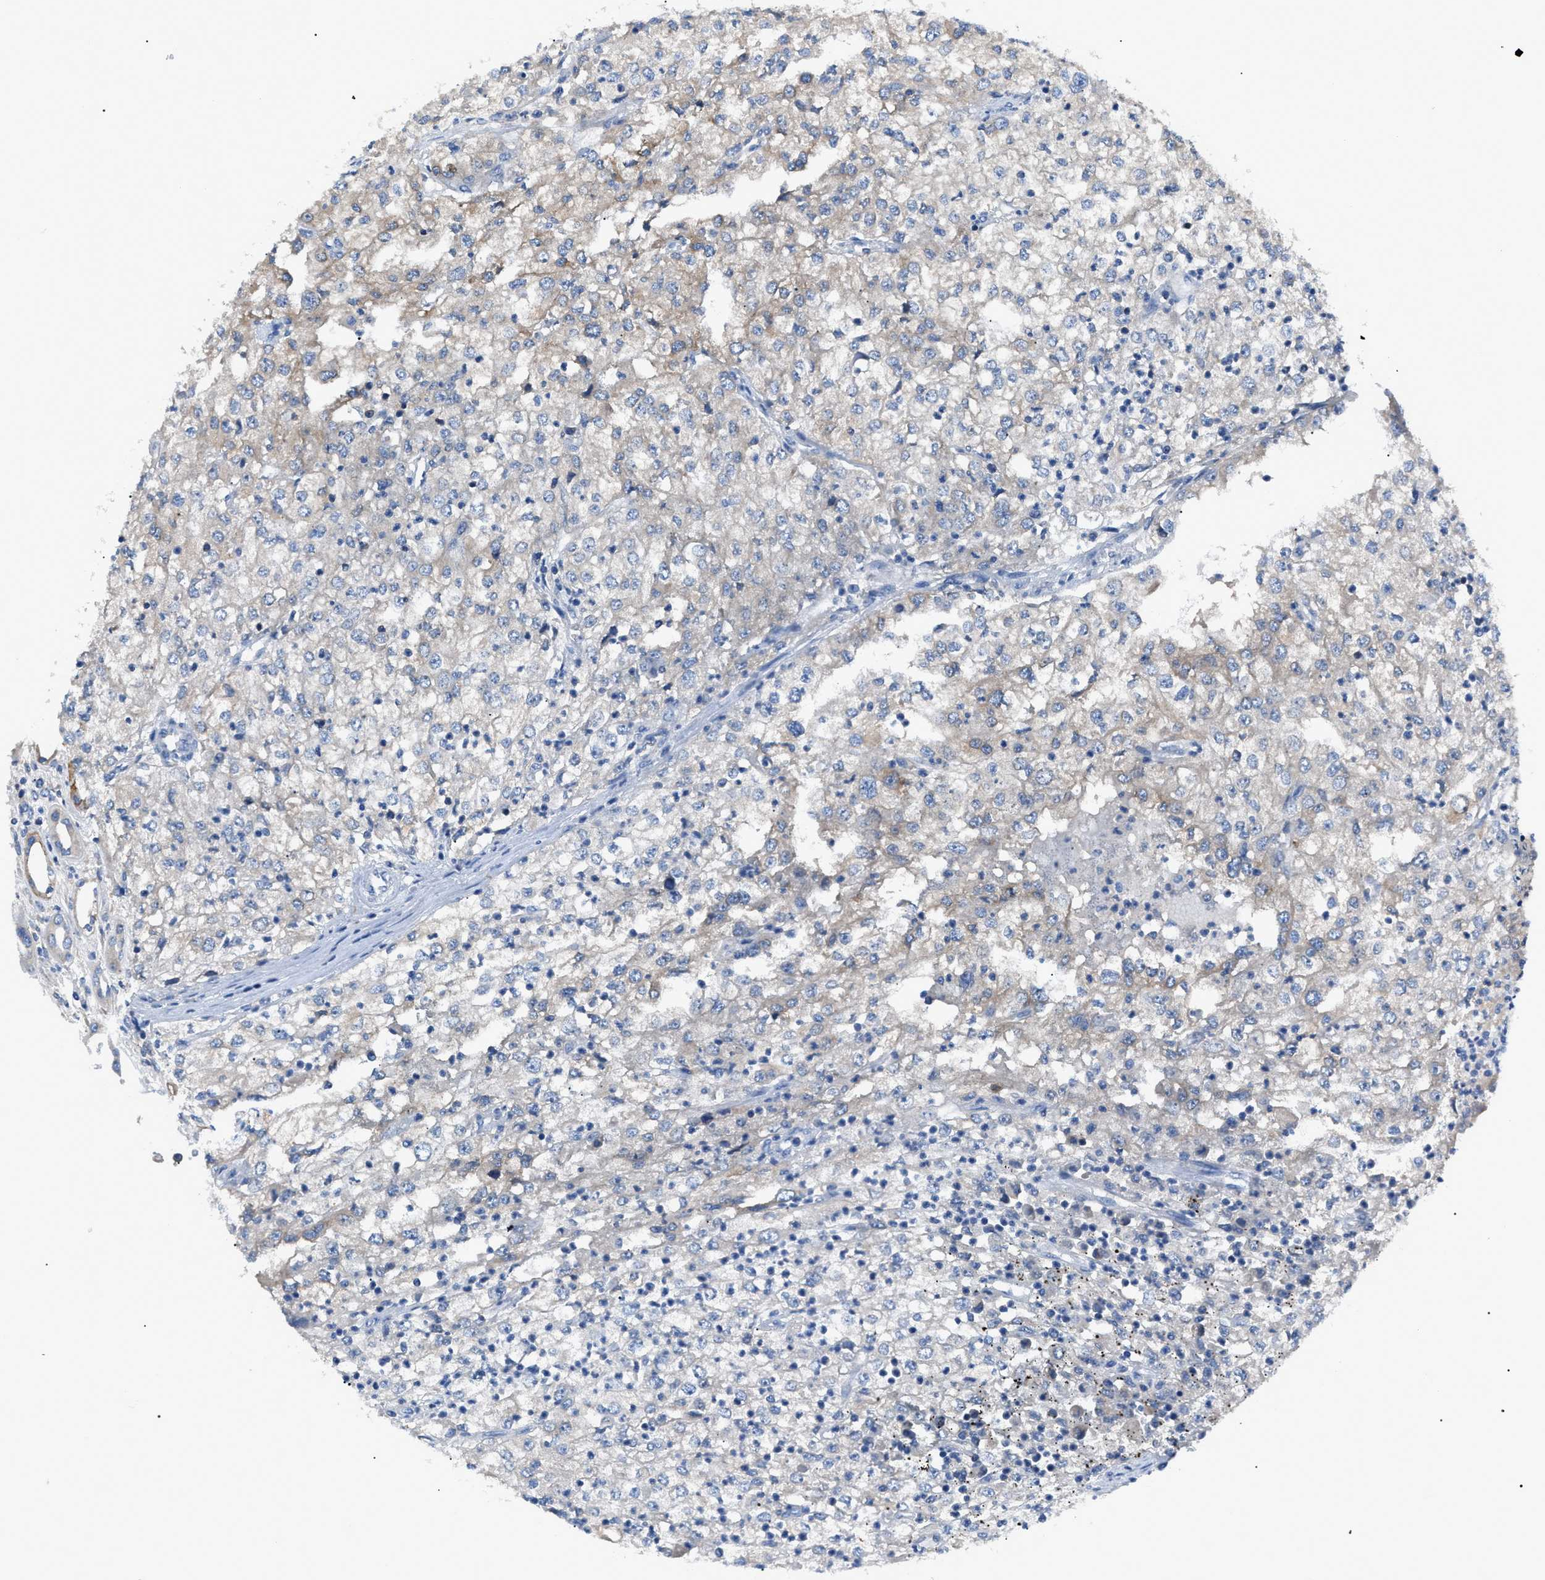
{"staining": {"intensity": "weak", "quantity": "<25%", "location": "cytoplasmic/membranous"}, "tissue": "renal cancer", "cell_type": "Tumor cells", "image_type": "cancer", "snomed": [{"axis": "morphology", "description": "Adenocarcinoma, NOS"}, {"axis": "topography", "description": "Kidney"}], "caption": "Renal cancer stained for a protein using IHC exhibits no positivity tumor cells.", "gene": "ZDHHC24", "patient": {"sex": "female", "age": 54}}